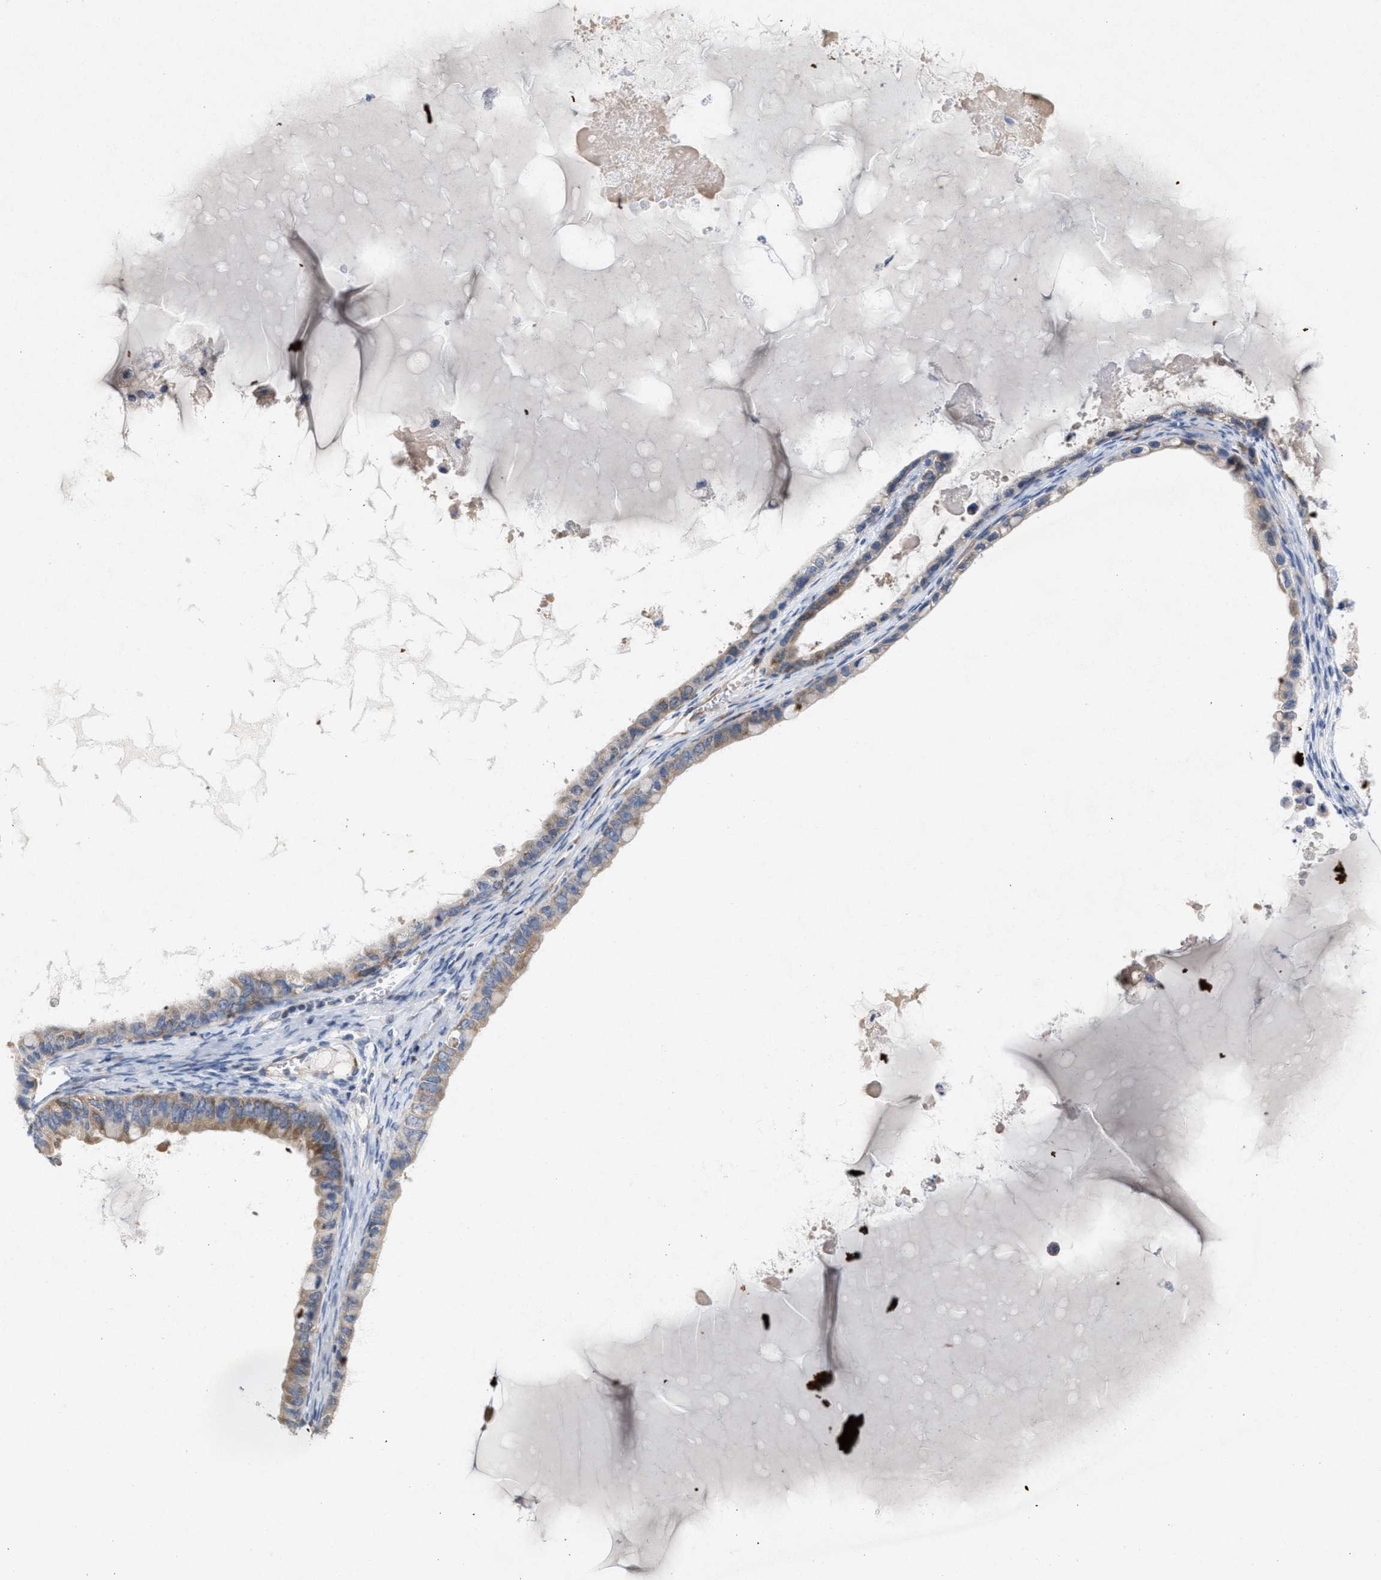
{"staining": {"intensity": "moderate", "quantity": ">75%", "location": "cytoplasmic/membranous"}, "tissue": "ovarian cancer", "cell_type": "Tumor cells", "image_type": "cancer", "snomed": [{"axis": "morphology", "description": "Cystadenocarcinoma, mucinous, NOS"}, {"axis": "topography", "description": "Ovary"}], "caption": "A photomicrograph of human ovarian mucinous cystadenocarcinoma stained for a protein demonstrates moderate cytoplasmic/membranous brown staining in tumor cells.", "gene": "UBAP2", "patient": {"sex": "female", "age": 80}}